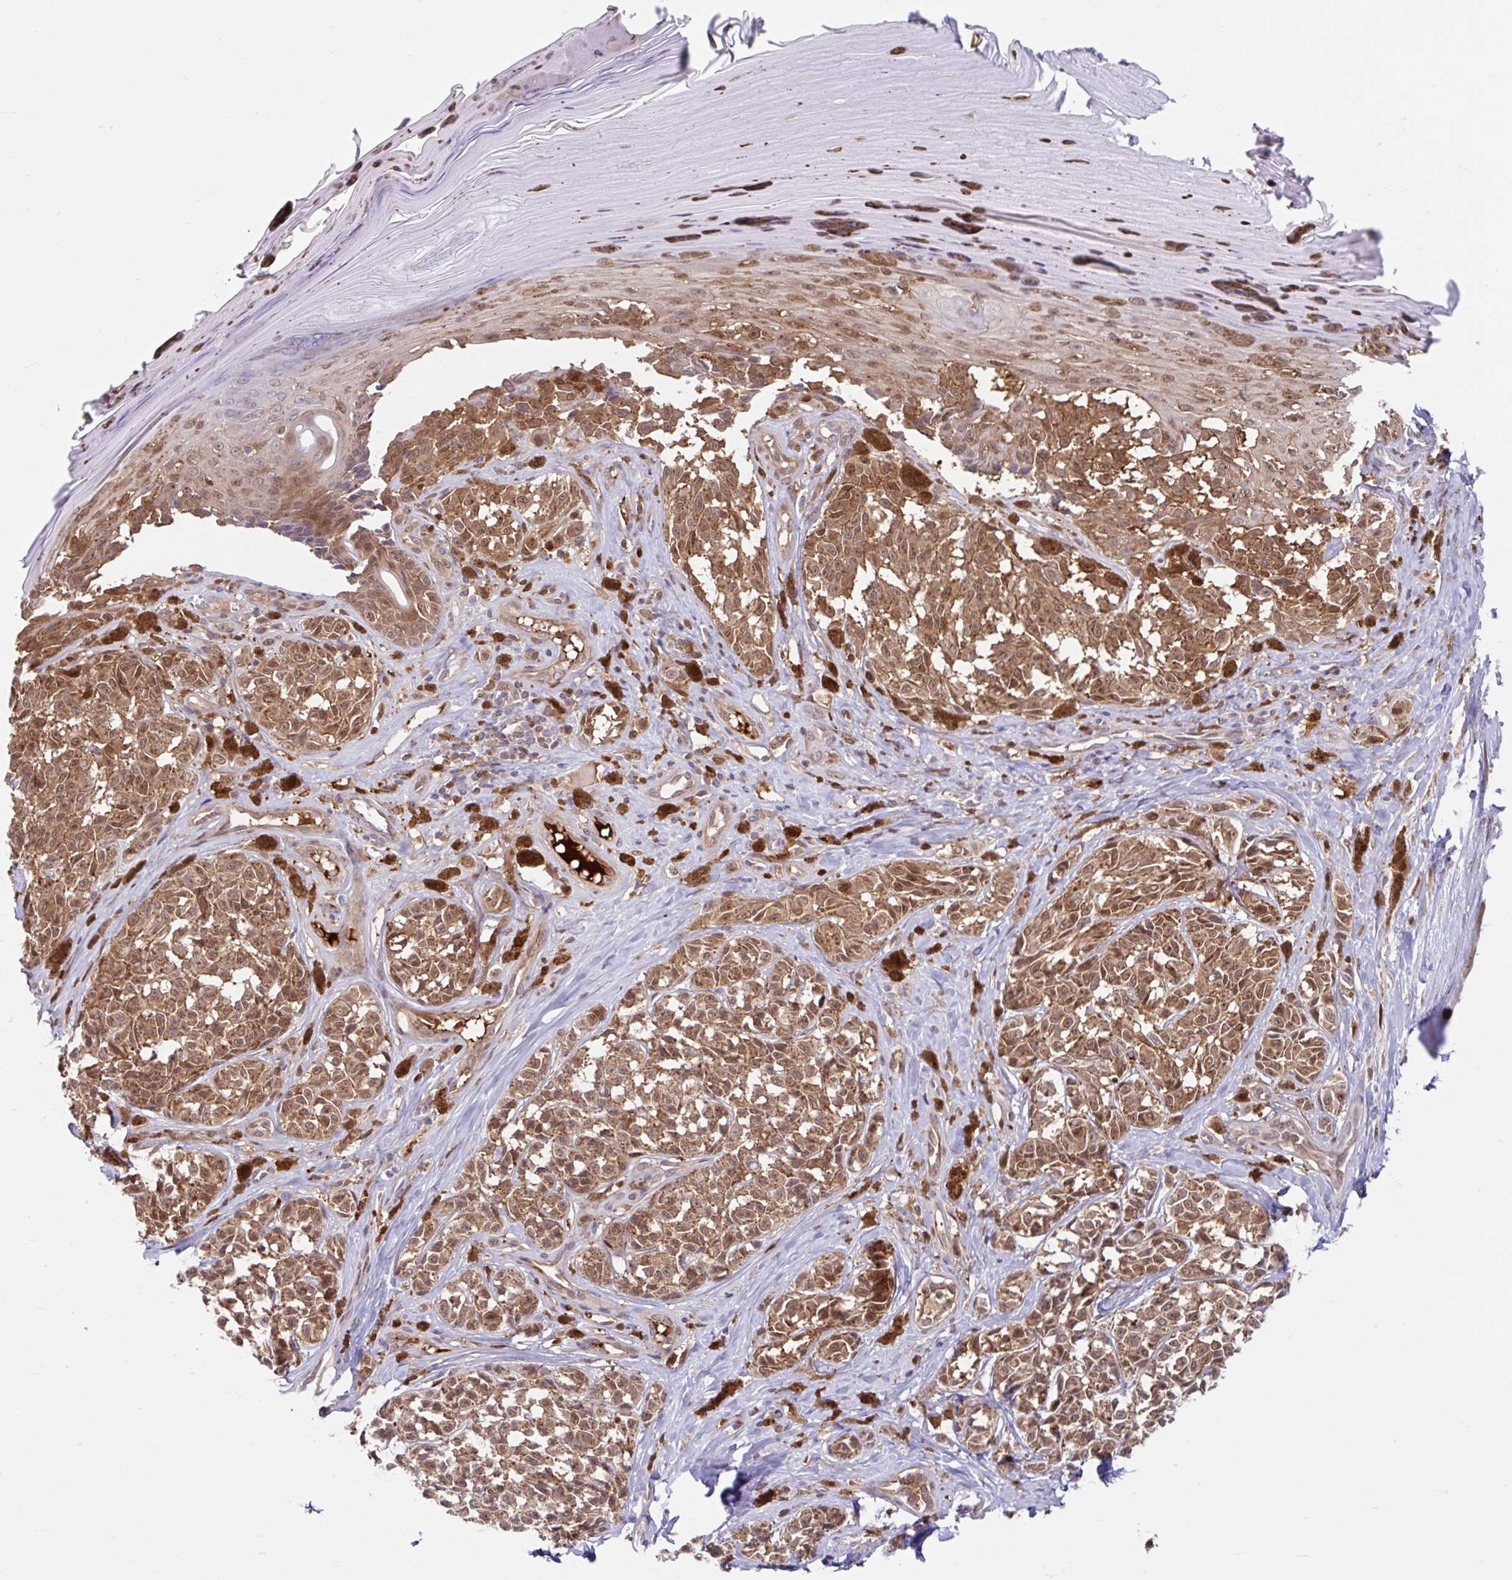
{"staining": {"intensity": "moderate", "quantity": ">75%", "location": "cytoplasmic/membranous,nuclear"}, "tissue": "melanoma", "cell_type": "Tumor cells", "image_type": "cancer", "snomed": [{"axis": "morphology", "description": "Malignant melanoma, NOS"}, {"axis": "topography", "description": "Skin"}], "caption": "This is a photomicrograph of immunohistochemistry (IHC) staining of melanoma, which shows moderate expression in the cytoplasmic/membranous and nuclear of tumor cells.", "gene": "BLVRA", "patient": {"sex": "female", "age": 65}}